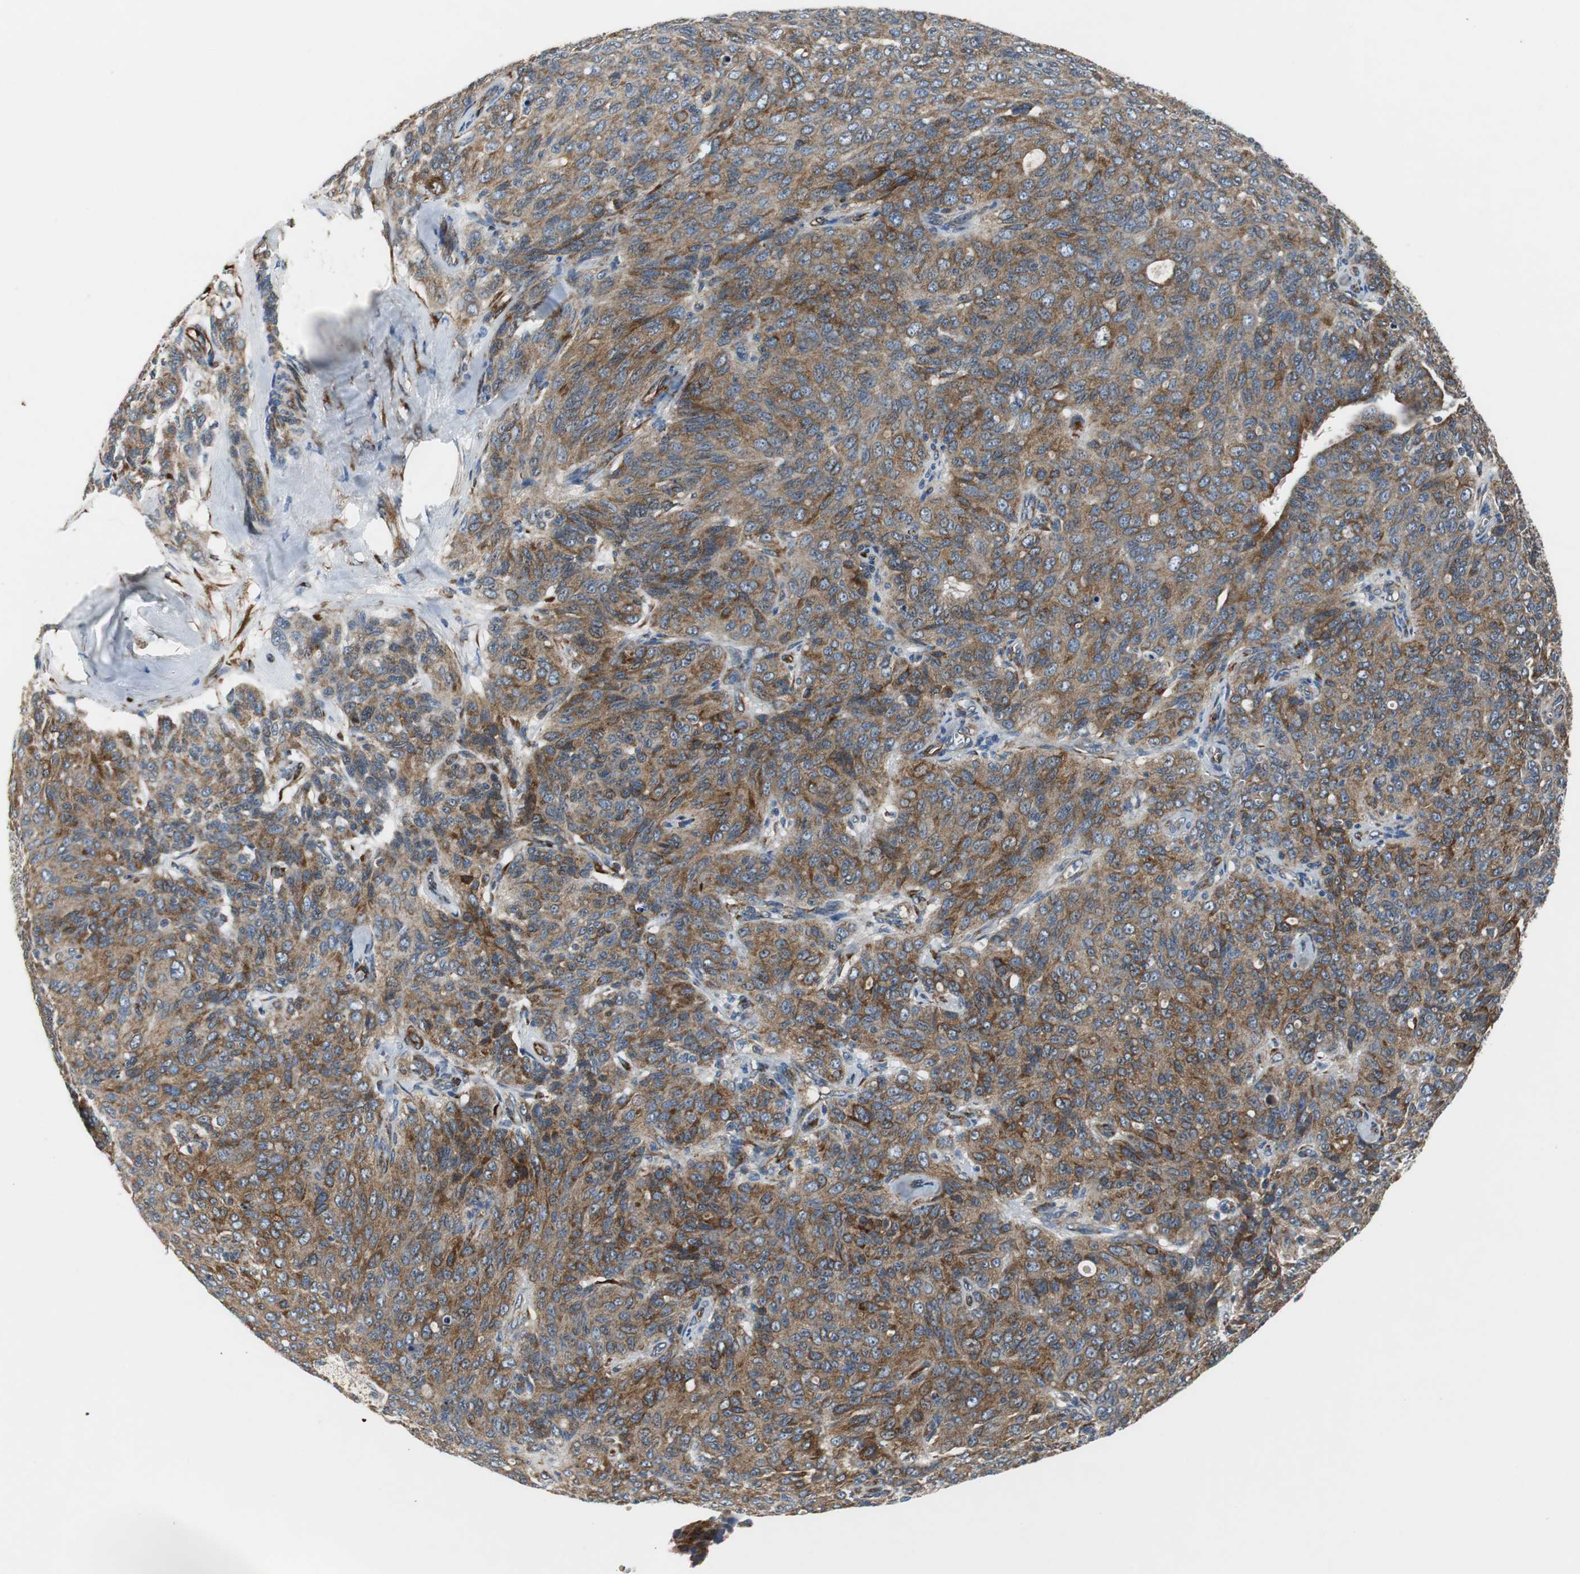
{"staining": {"intensity": "strong", "quantity": ">75%", "location": "cytoplasmic/membranous"}, "tissue": "ovarian cancer", "cell_type": "Tumor cells", "image_type": "cancer", "snomed": [{"axis": "morphology", "description": "Carcinoma, endometroid"}, {"axis": "topography", "description": "Ovary"}], "caption": "A high-resolution micrograph shows immunohistochemistry (IHC) staining of endometroid carcinoma (ovarian), which exhibits strong cytoplasmic/membranous staining in approximately >75% of tumor cells.", "gene": "ISCU", "patient": {"sex": "female", "age": 60}}